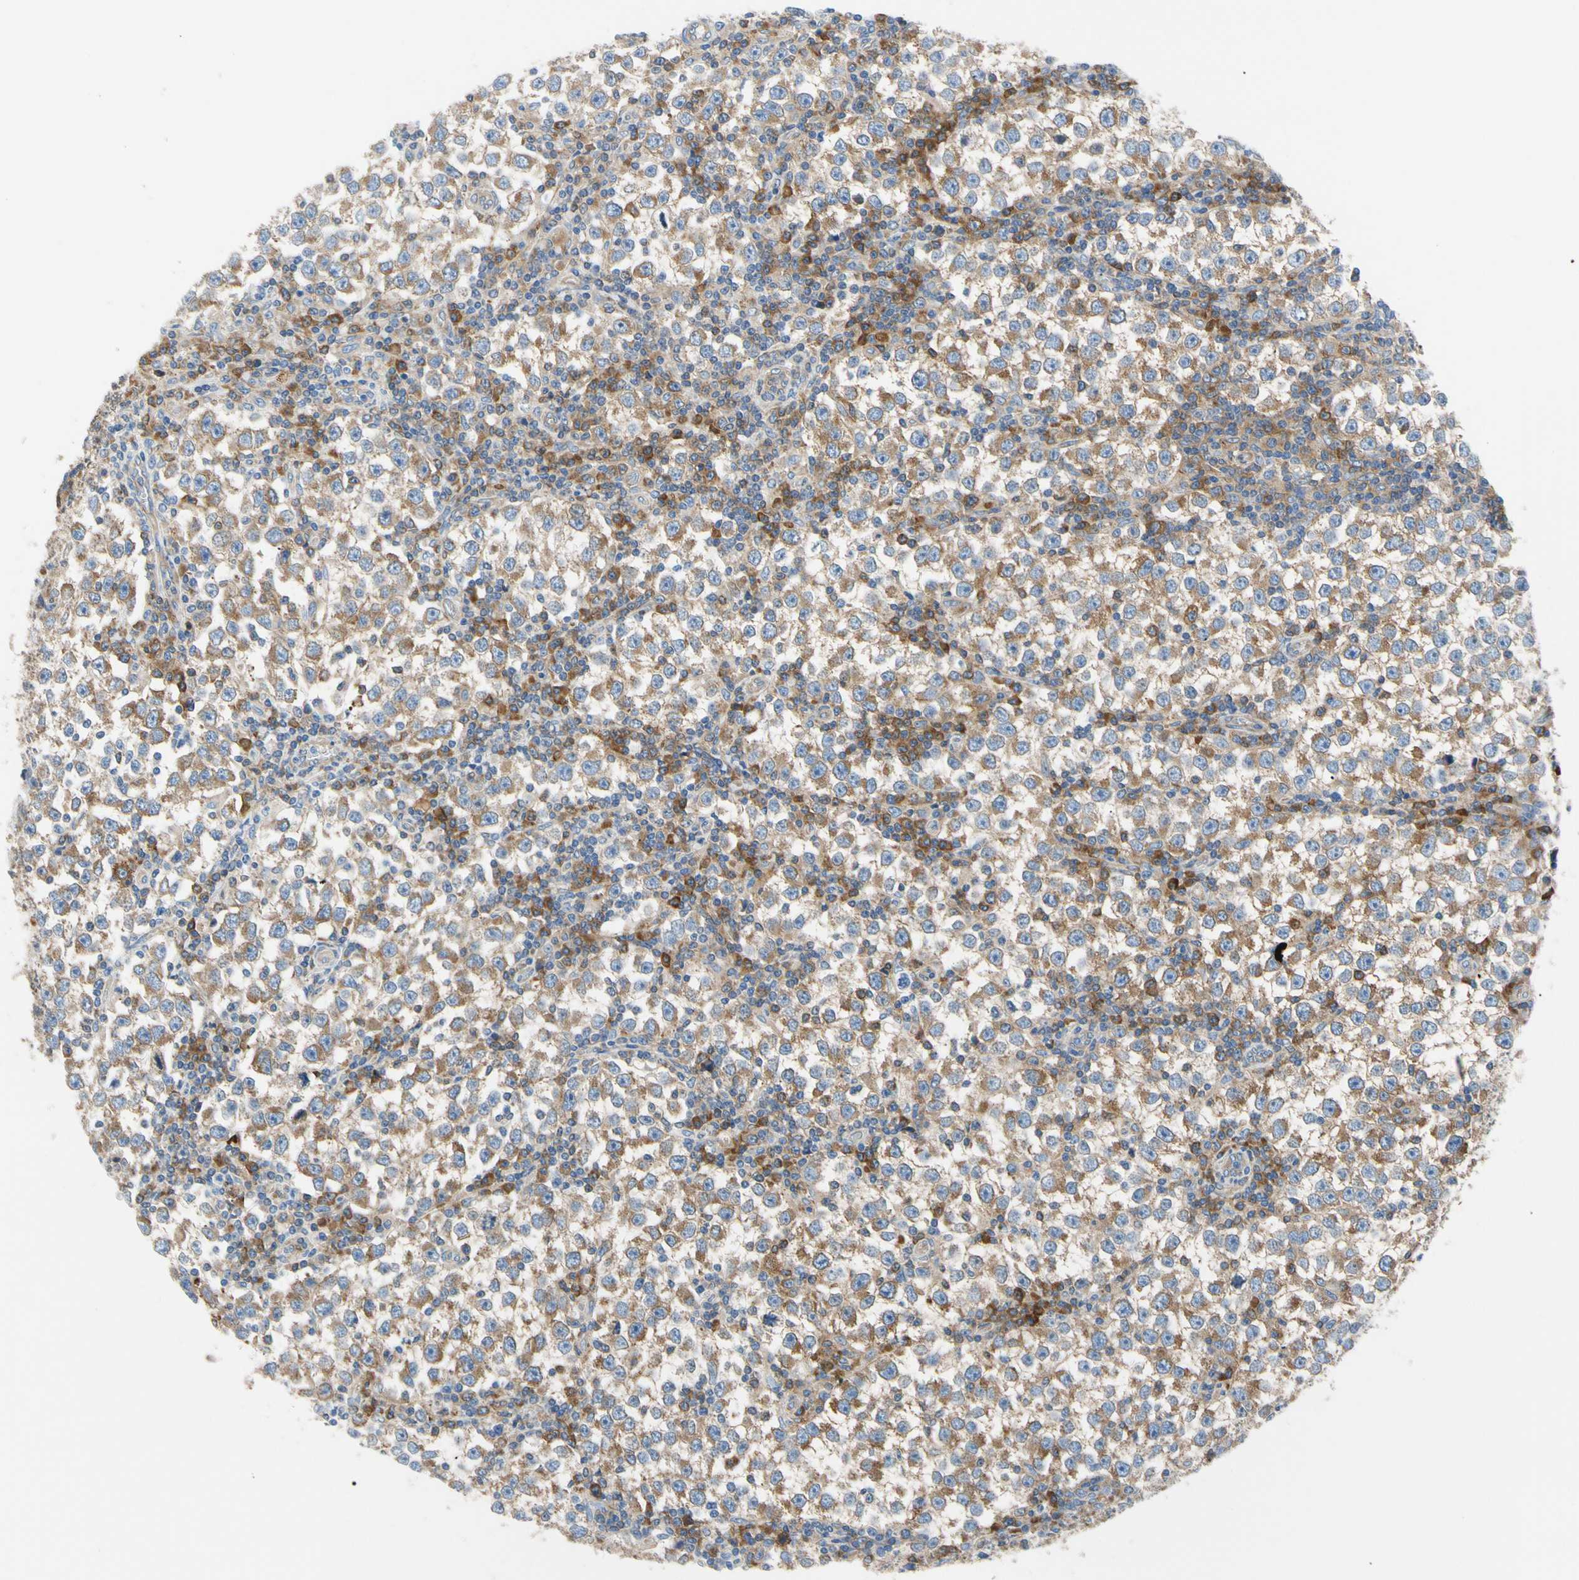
{"staining": {"intensity": "moderate", "quantity": ">75%", "location": "cytoplasmic/membranous"}, "tissue": "testis cancer", "cell_type": "Tumor cells", "image_type": "cancer", "snomed": [{"axis": "morphology", "description": "Seminoma, NOS"}, {"axis": "topography", "description": "Testis"}], "caption": "Seminoma (testis) was stained to show a protein in brown. There is medium levels of moderate cytoplasmic/membranous expression in approximately >75% of tumor cells.", "gene": "GPHN", "patient": {"sex": "male", "age": 65}}